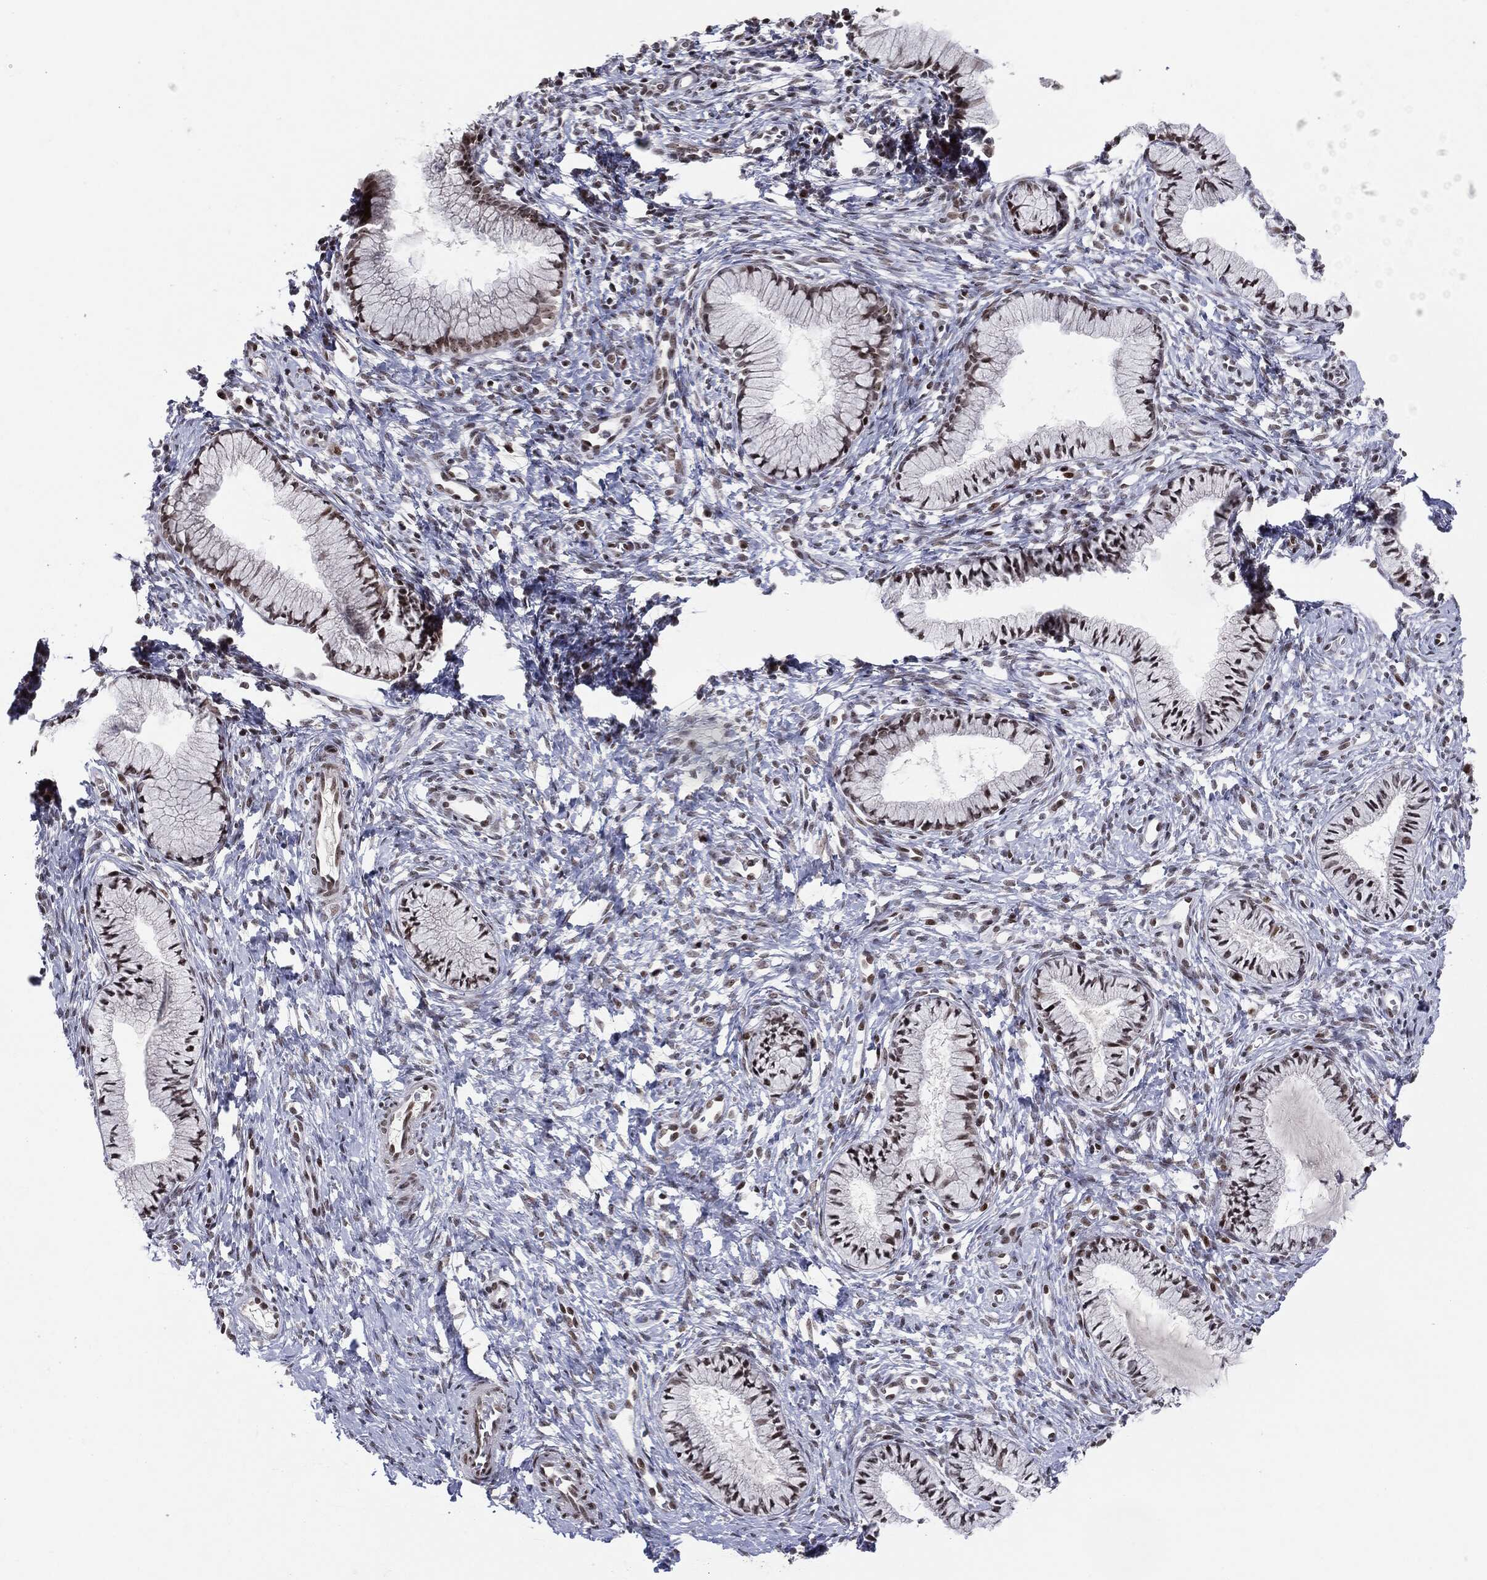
{"staining": {"intensity": "moderate", "quantity": ">75%", "location": "nuclear"}, "tissue": "cervix", "cell_type": "Glandular cells", "image_type": "normal", "snomed": [{"axis": "morphology", "description": "Normal tissue, NOS"}, {"axis": "topography", "description": "Cervix"}], "caption": "This photomicrograph displays immunohistochemistry (IHC) staining of benign human cervix, with medium moderate nuclear positivity in about >75% of glandular cells.", "gene": "MDC1", "patient": {"sex": "female", "age": 39}}